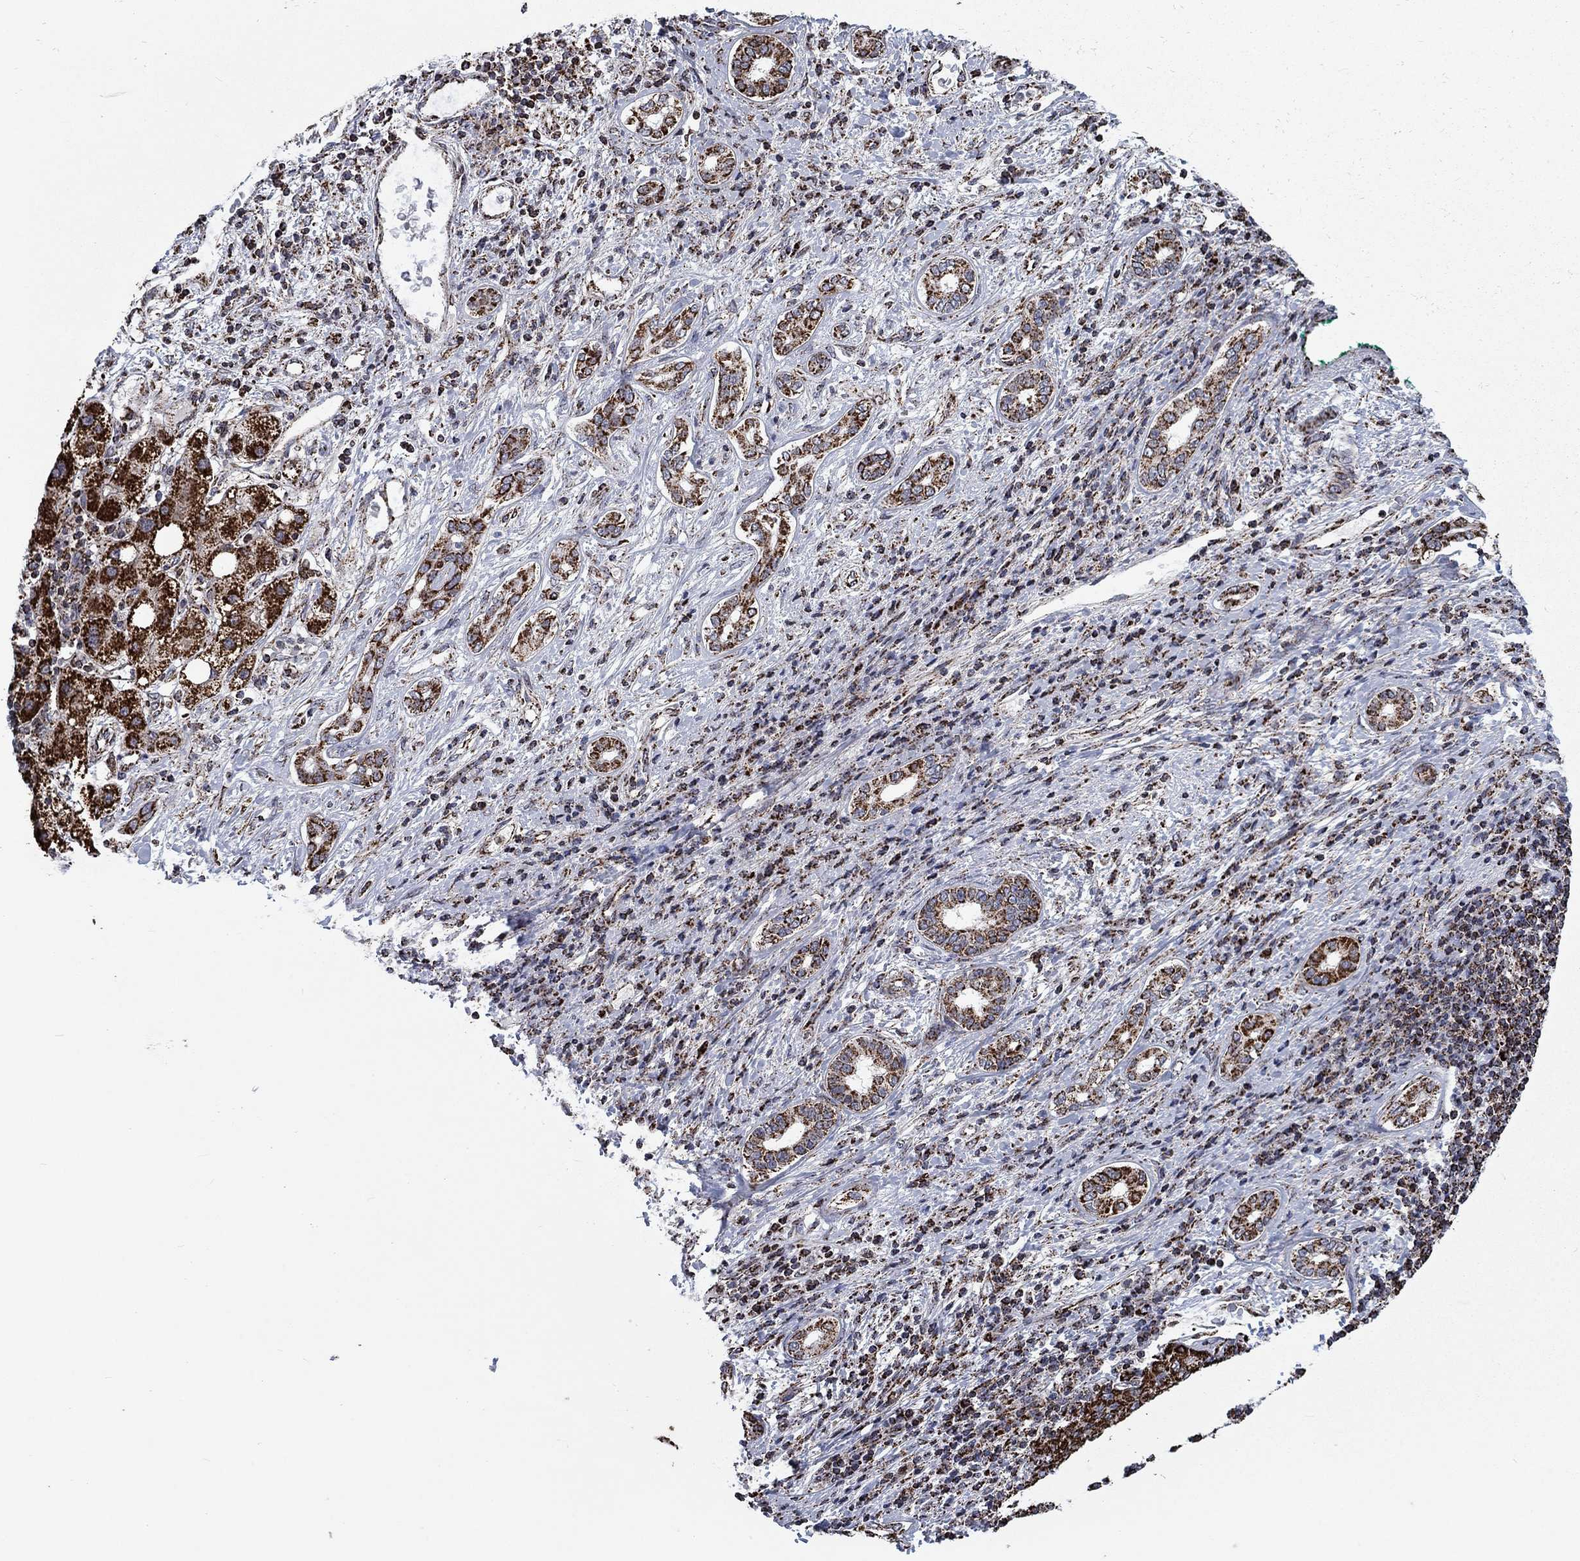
{"staining": {"intensity": "strong", "quantity": ">75%", "location": "cytoplasmic/membranous"}, "tissue": "liver cancer", "cell_type": "Tumor cells", "image_type": "cancer", "snomed": [{"axis": "morphology", "description": "Carcinoma, Hepatocellular, NOS"}, {"axis": "topography", "description": "Liver"}], "caption": "IHC of liver cancer (hepatocellular carcinoma) demonstrates high levels of strong cytoplasmic/membranous expression in approximately >75% of tumor cells.", "gene": "MOAP1", "patient": {"sex": "male", "age": 65}}